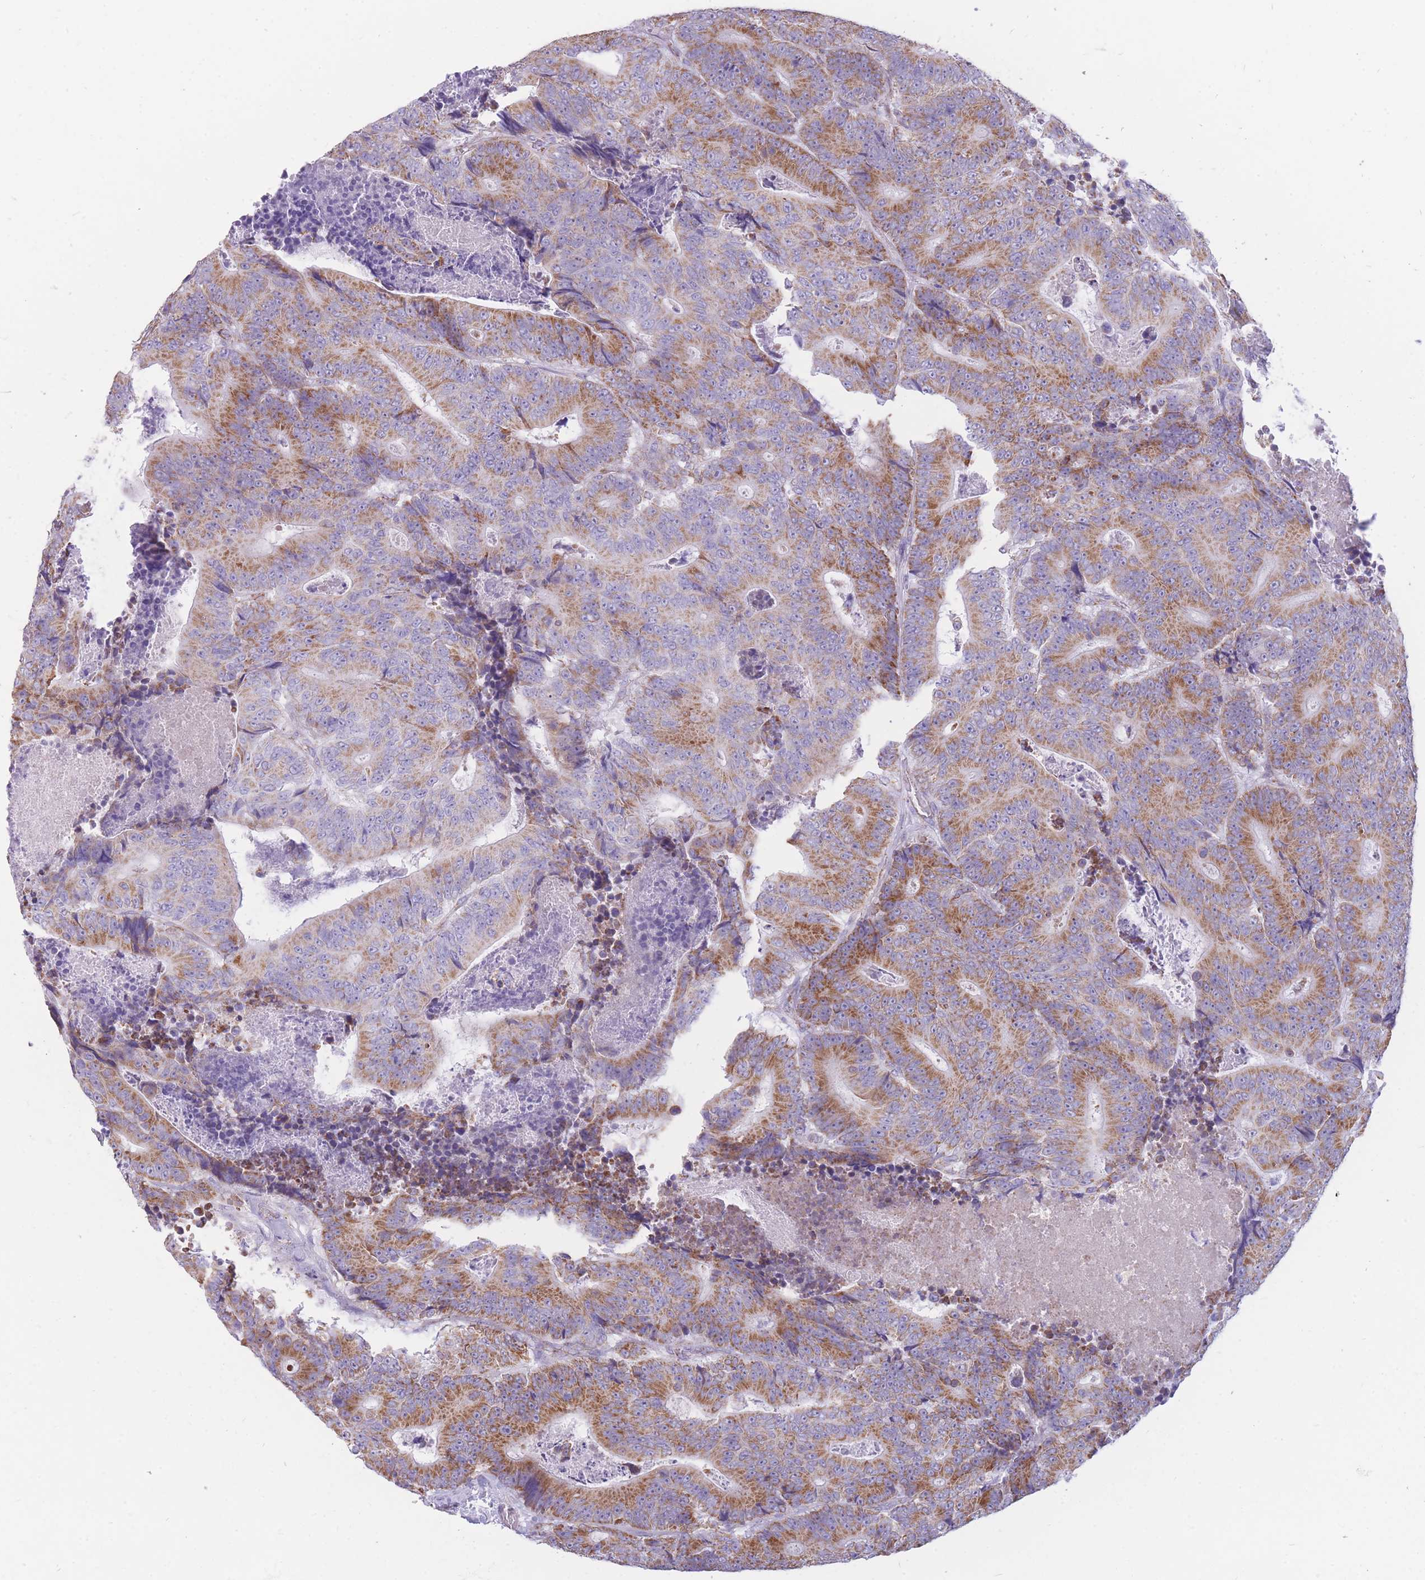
{"staining": {"intensity": "moderate", "quantity": ">75%", "location": "cytoplasmic/membranous"}, "tissue": "colorectal cancer", "cell_type": "Tumor cells", "image_type": "cancer", "snomed": [{"axis": "morphology", "description": "Adenocarcinoma, NOS"}, {"axis": "topography", "description": "Colon"}], "caption": "Brown immunohistochemical staining in human colorectal cancer (adenocarcinoma) shows moderate cytoplasmic/membranous staining in about >75% of tumor cells. (IHC, brightfield microscopy, high magnification).", "gene": "PCSK1", "patient": {"sex": "male", "age": 83}}